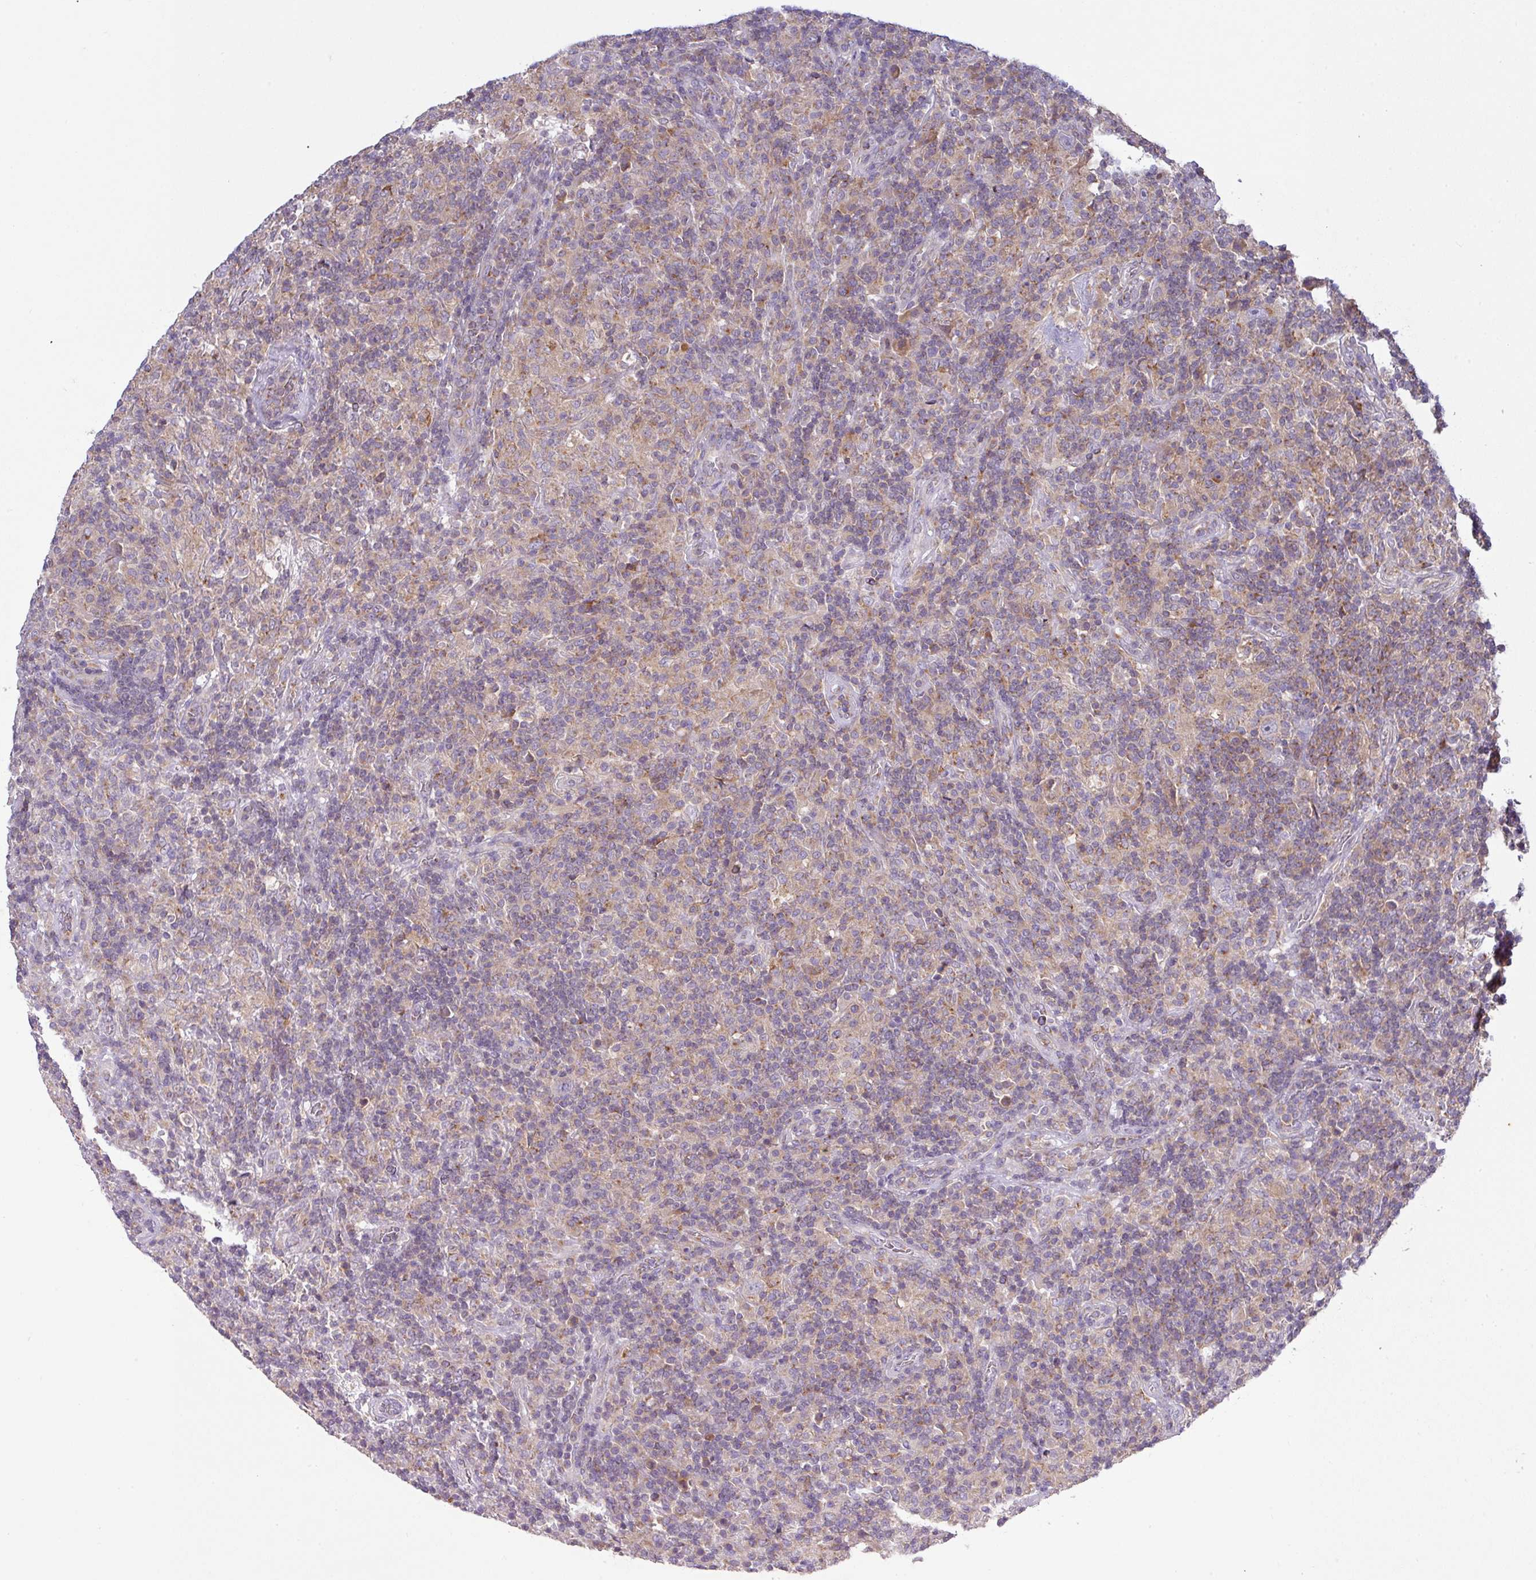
{"staining": {"intensity": "weak", "quantity": "<25%", "location": "cytoplasmic/membranous"}, "tissue": "lymphoma", "cell_type": "Tumor cells", "image_type": "cancer", "snomed": [{"axis": "morphology", "description": "Hodgkin's disease, NOS"}, {"axis": "topography", "description": "Lymph node"}], "caption": "Tumor cells show no significant positivity in Hodgkin's disease.", "gene": "VTI1A", "patient": {"sex": "male", "age": 70}}